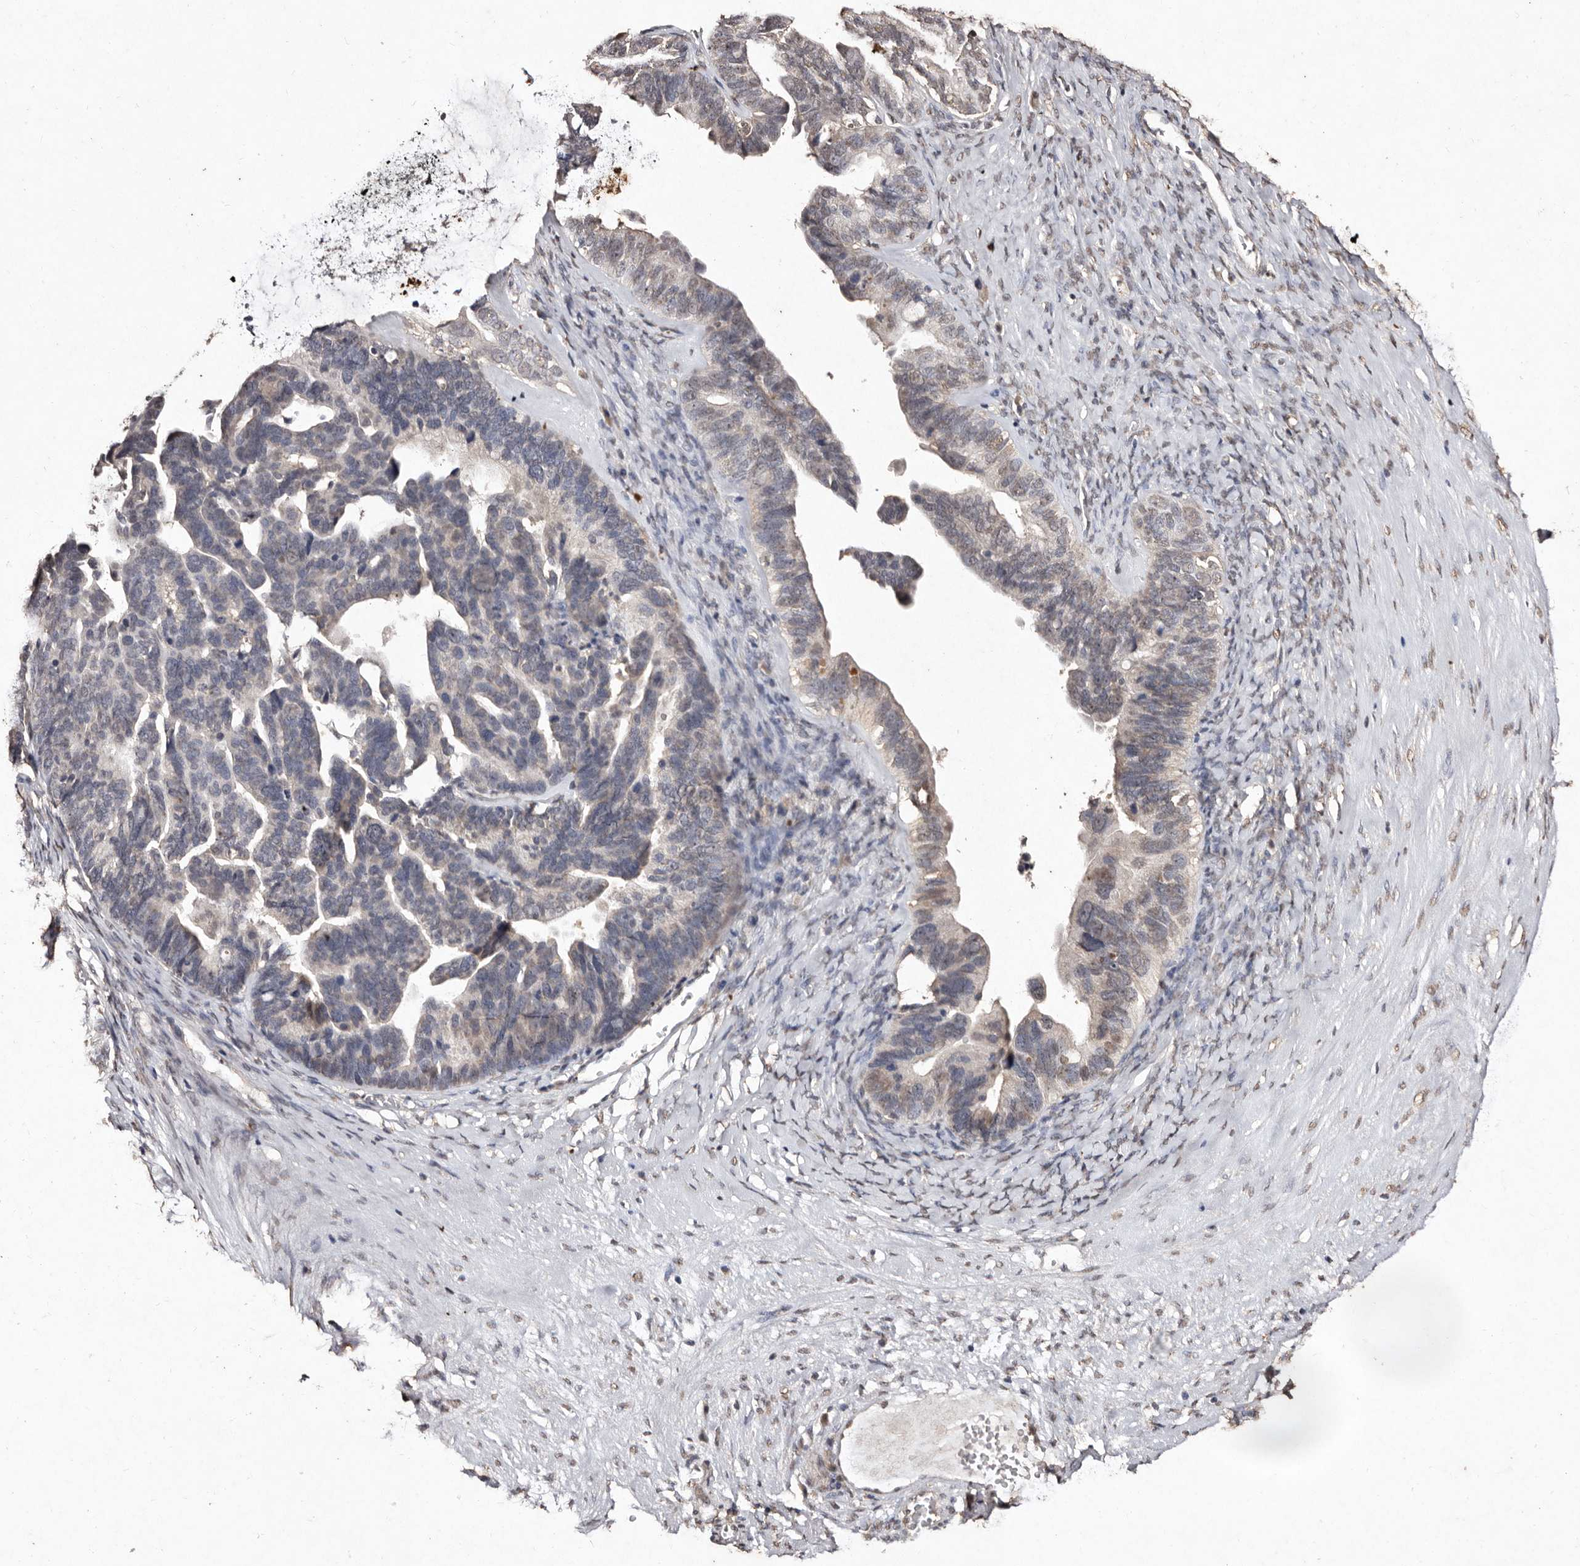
{"staining": {"intensity": "weak", "quantity": "<25%", "location": "nuclear"}, "tissue": "ovarian cancer", "cell_type": "Tumor cells", "image_type": "cancer", "snomed": [{"axis": "morphology", "description": "Cystadenocarcinoma, serous, NOS"}, {"axis": "topography", "description": "Ovary"}], "caption": "Histopathology image shows no significant protein expression in tumor cells of serous cystadenocarcinoma (ovarian).", "gene": "ERBB4", "patient": {"sex": "female", "age": 56}}